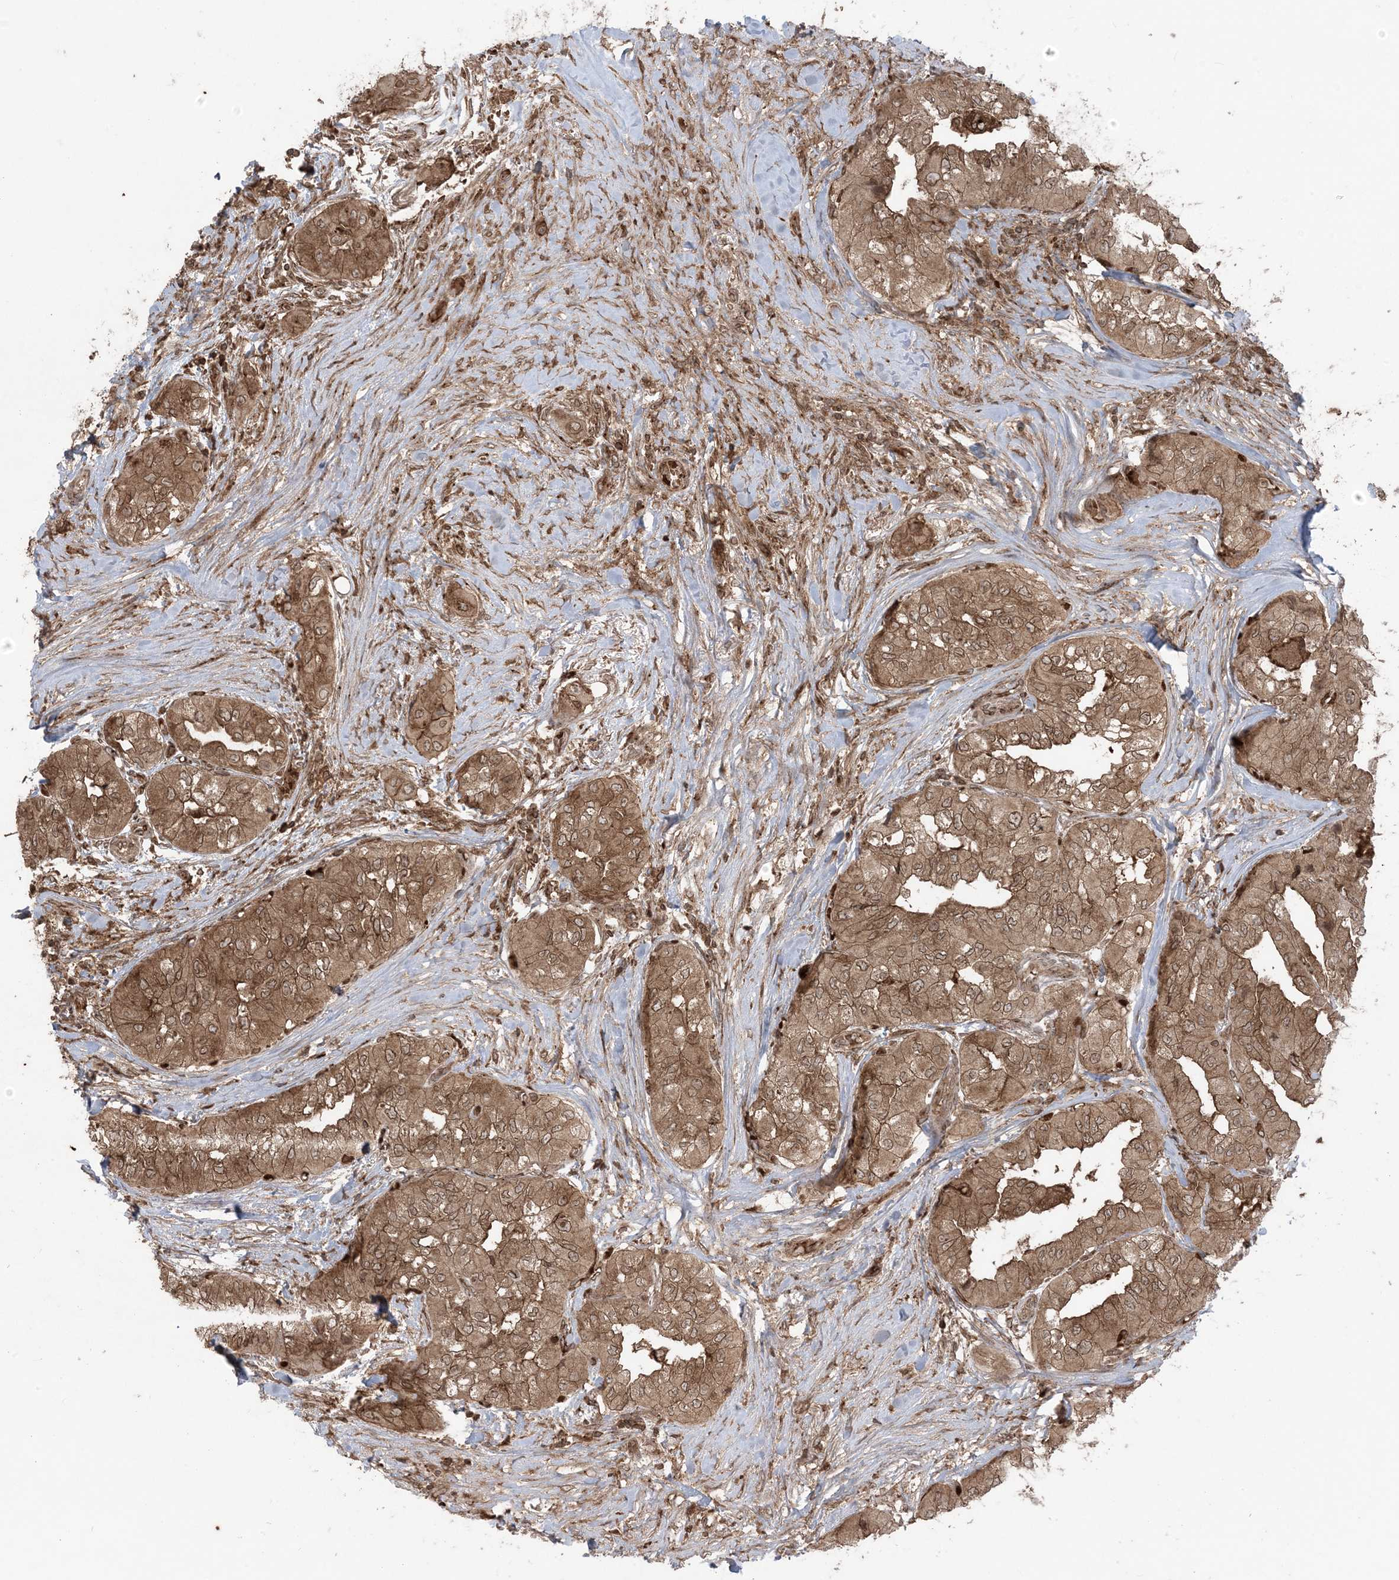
{"staining": {"intensity": "moderate", "quantity": ">75%", "location": "cytoplasmic/membranous,nuclear"}, "tissue": "thyroid cancer", "cell_type": "Tumor cells", "image_type": "cancer", "snomed": [{"axis": "morphology", "description": "Papillary adenocarcinoma, NOS"}, {"axis": "topography", "description": "Thyroid gland"}], "caption": "Brown immunohistochemical staining in human thyroid cancer reveals moderate cytoplasmic/membranous and nuclear expression in about >75% of tumor cells. Using DAB (brown) and hematoxylin (blue) stains, captured at high magnification using brightfield microscopy.", "gene": "DDX19B", "patient": {"sex": "female", "age": 59}}